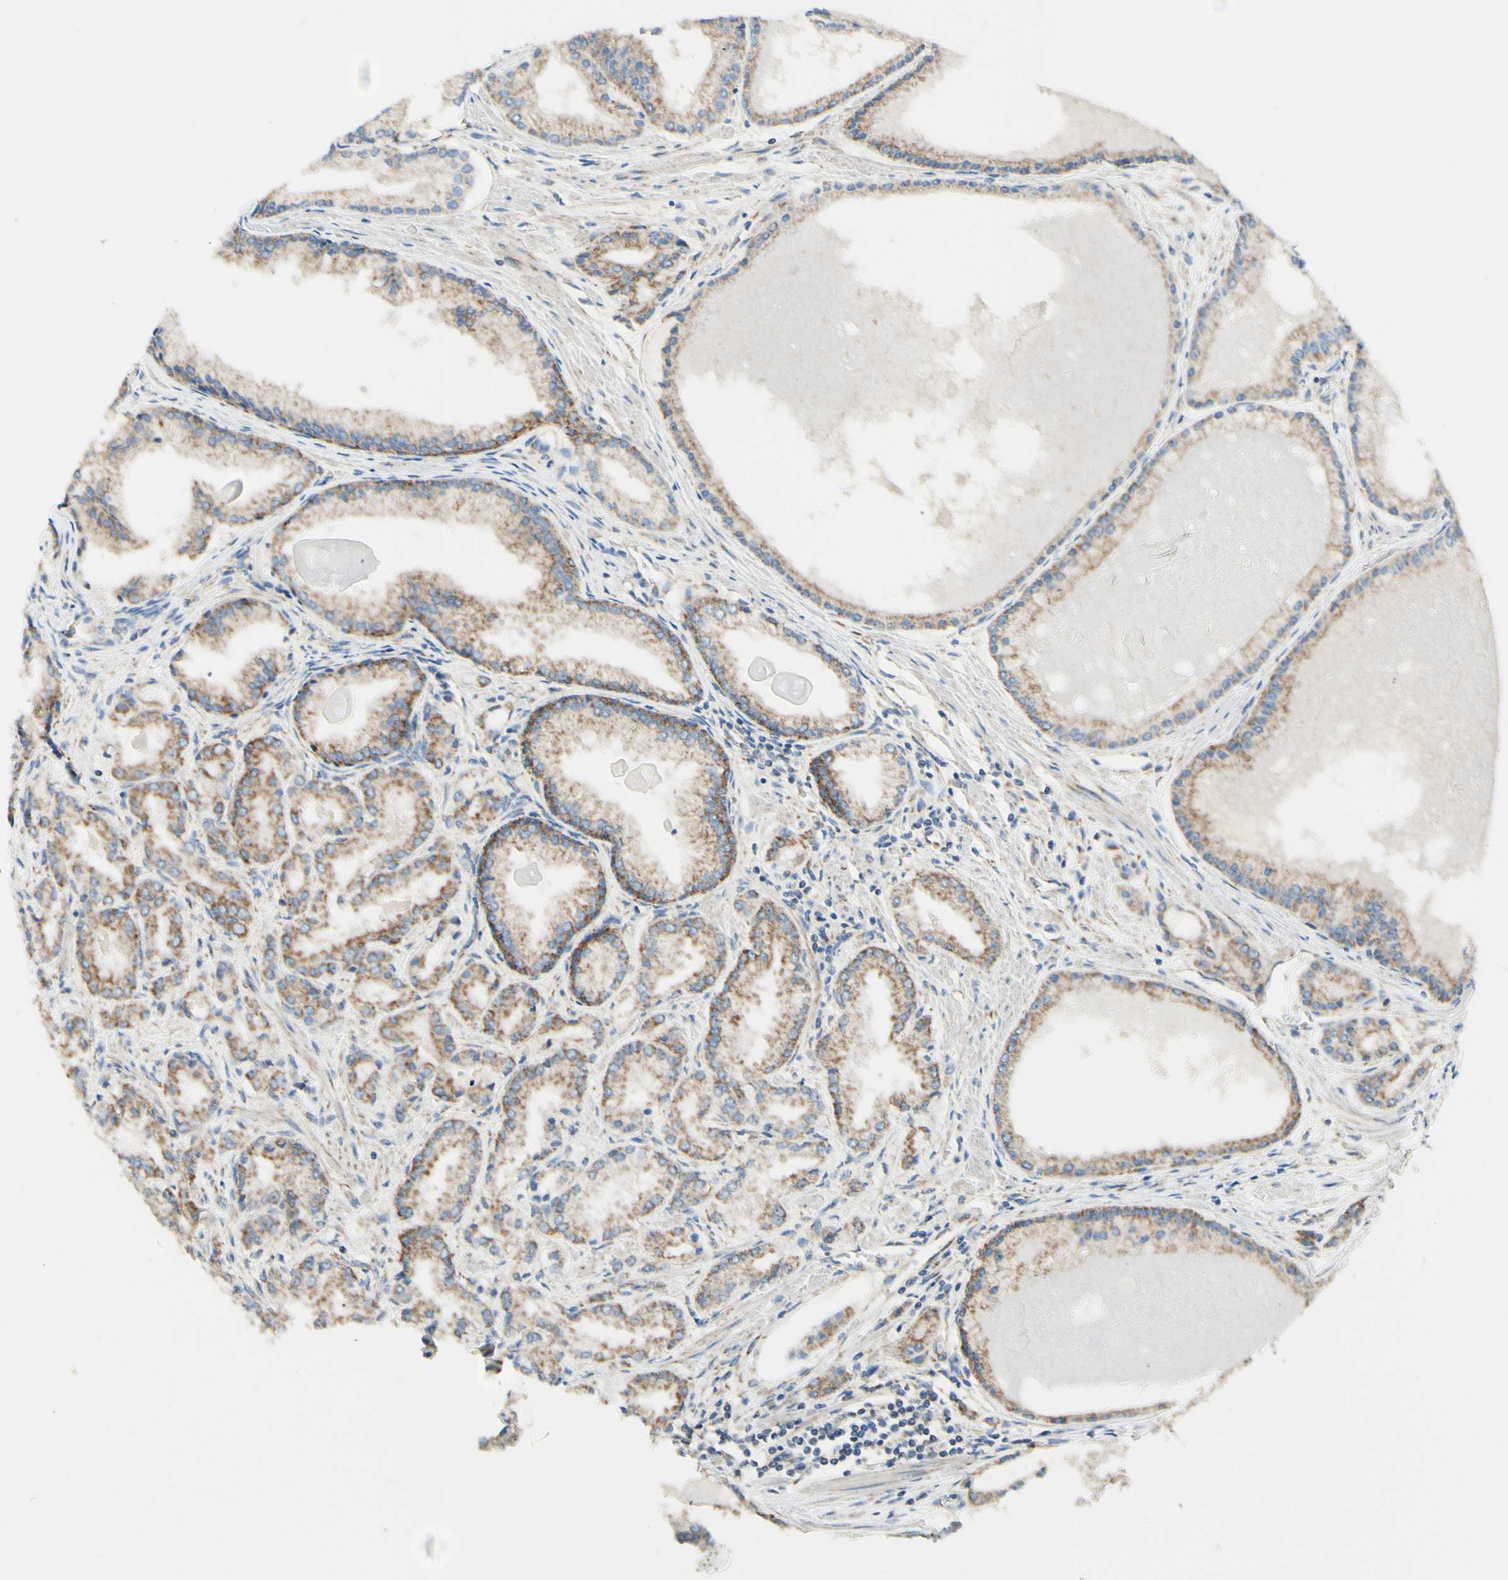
{"staining": {"intensity": "moderate", "quantity": ">75%", "location": "cytoplasmic/membranous"}, "tissue": "prostate cancer", "cell_type": "Tumor cells", "image_type": "cancer", "snomed": [{"axis": "morphology", "description": "Adenocarcinoma, Low grade"}, {"axis": "topography", "description": "Prostate"}], "caption": "Prostate cancer stained for a protein shows moderate cytoplasmic/membranous positivity in tumor cells.", "gene": "ARMC10", "patient": {"sex": "male", "age": 59}}